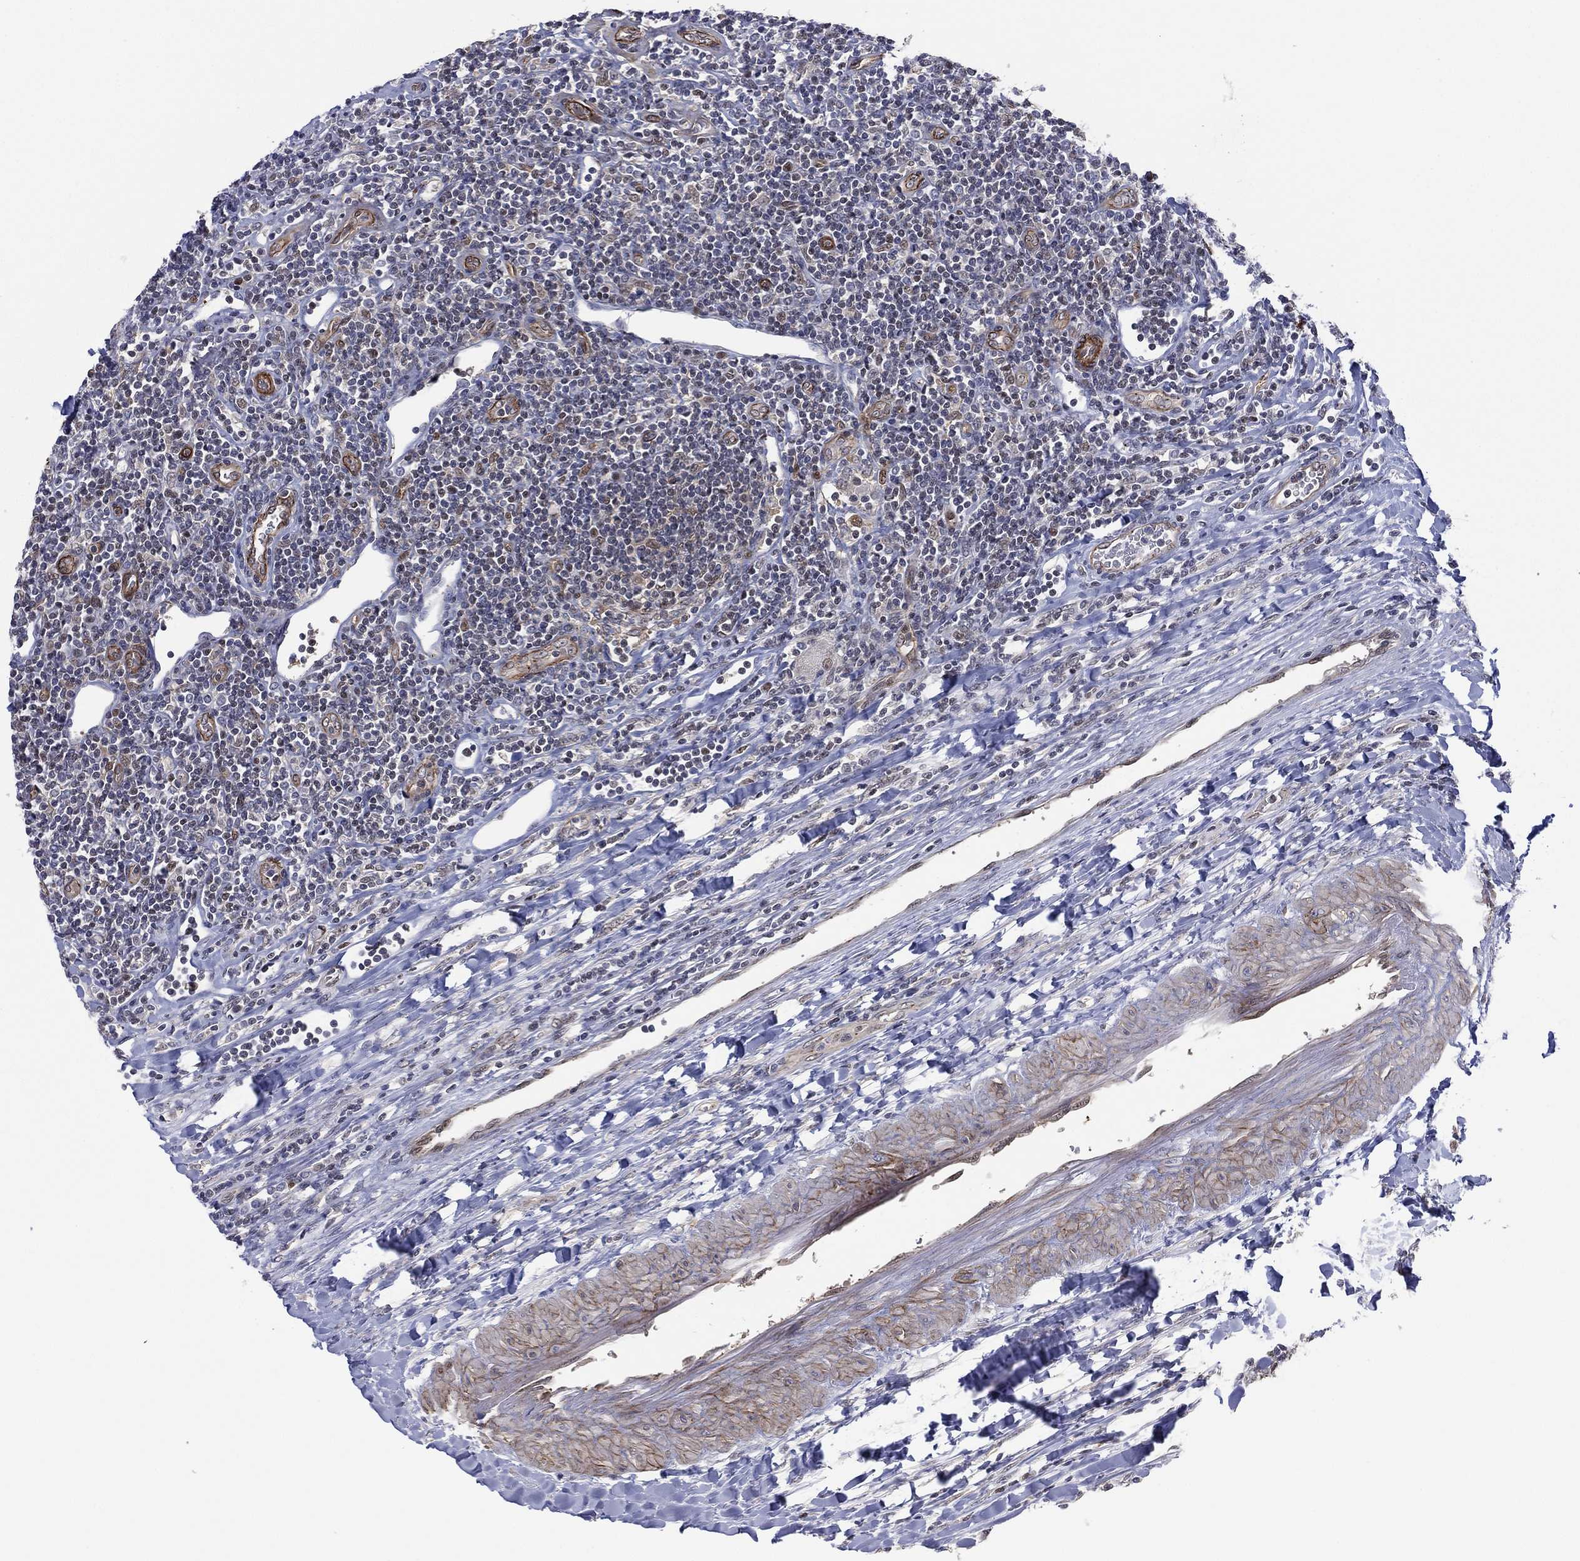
{"staining": {"intensity": "negative", "quantity": "none", "location": "none"}, "tissue": "lymphoma", "cell_type": "Tumor cells", "image_type": "cancer", "snomed": [{"axis": "morphology", "description": "Hodgkin's disease, NOS"}, {"axis": "topography", "description": "Lymph node"}], "caption": "Immunohistochemistry photomicrograph of lymphoma stained for a protein (brown), which demonstrates no positivity in tumor cells.", "gene": "GSE1", "patient": {"sex": "male", "age": 40}}